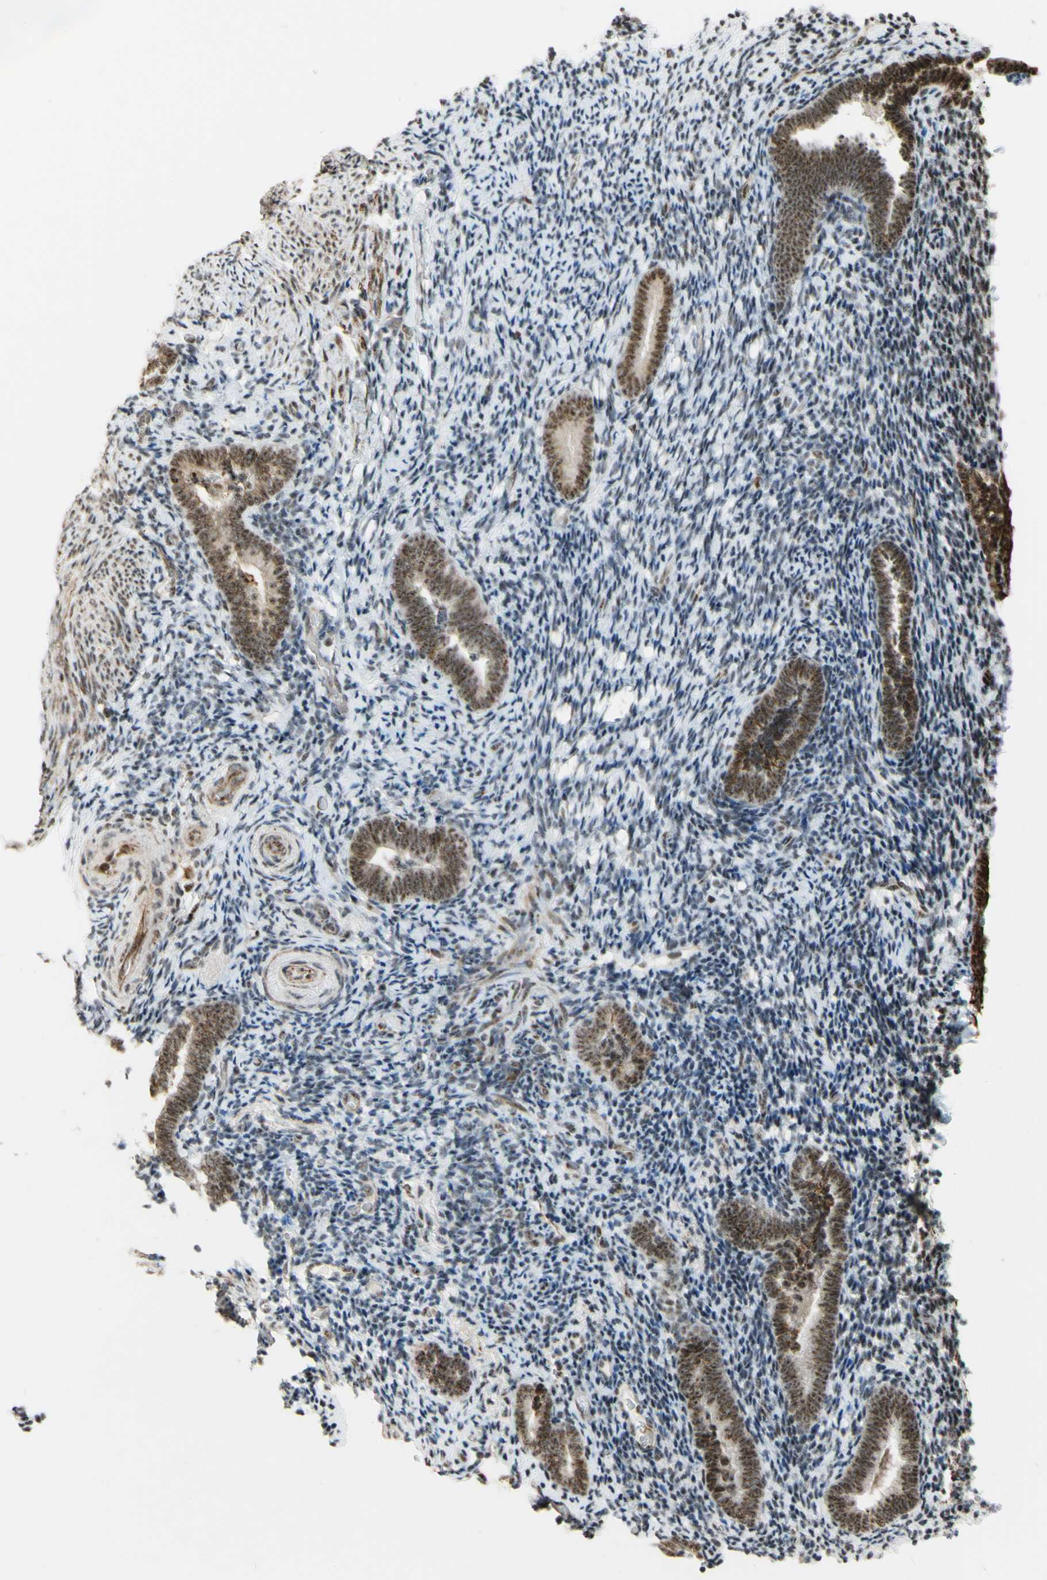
{"staining": {"intensity": "weak", "quantity": "25%-75%", "location": "nuclear"}, "tissue": "endometrium", "cell_type": "Cells in endometrial stroma", "image_type": "normal", "snomed": [{"axis": "morphology", "description": "Normal tissue, NOS"}, {"axis": "topography", "description": "Endometrium"}], "caption": "Immunohistochemical staining of normal endometrium displays low levels of weak nuclear staining in about 25%-75% of cells in endometrial stroma.", "gene": "SAP18", "patient": {"sex": "female", "age": 51}}